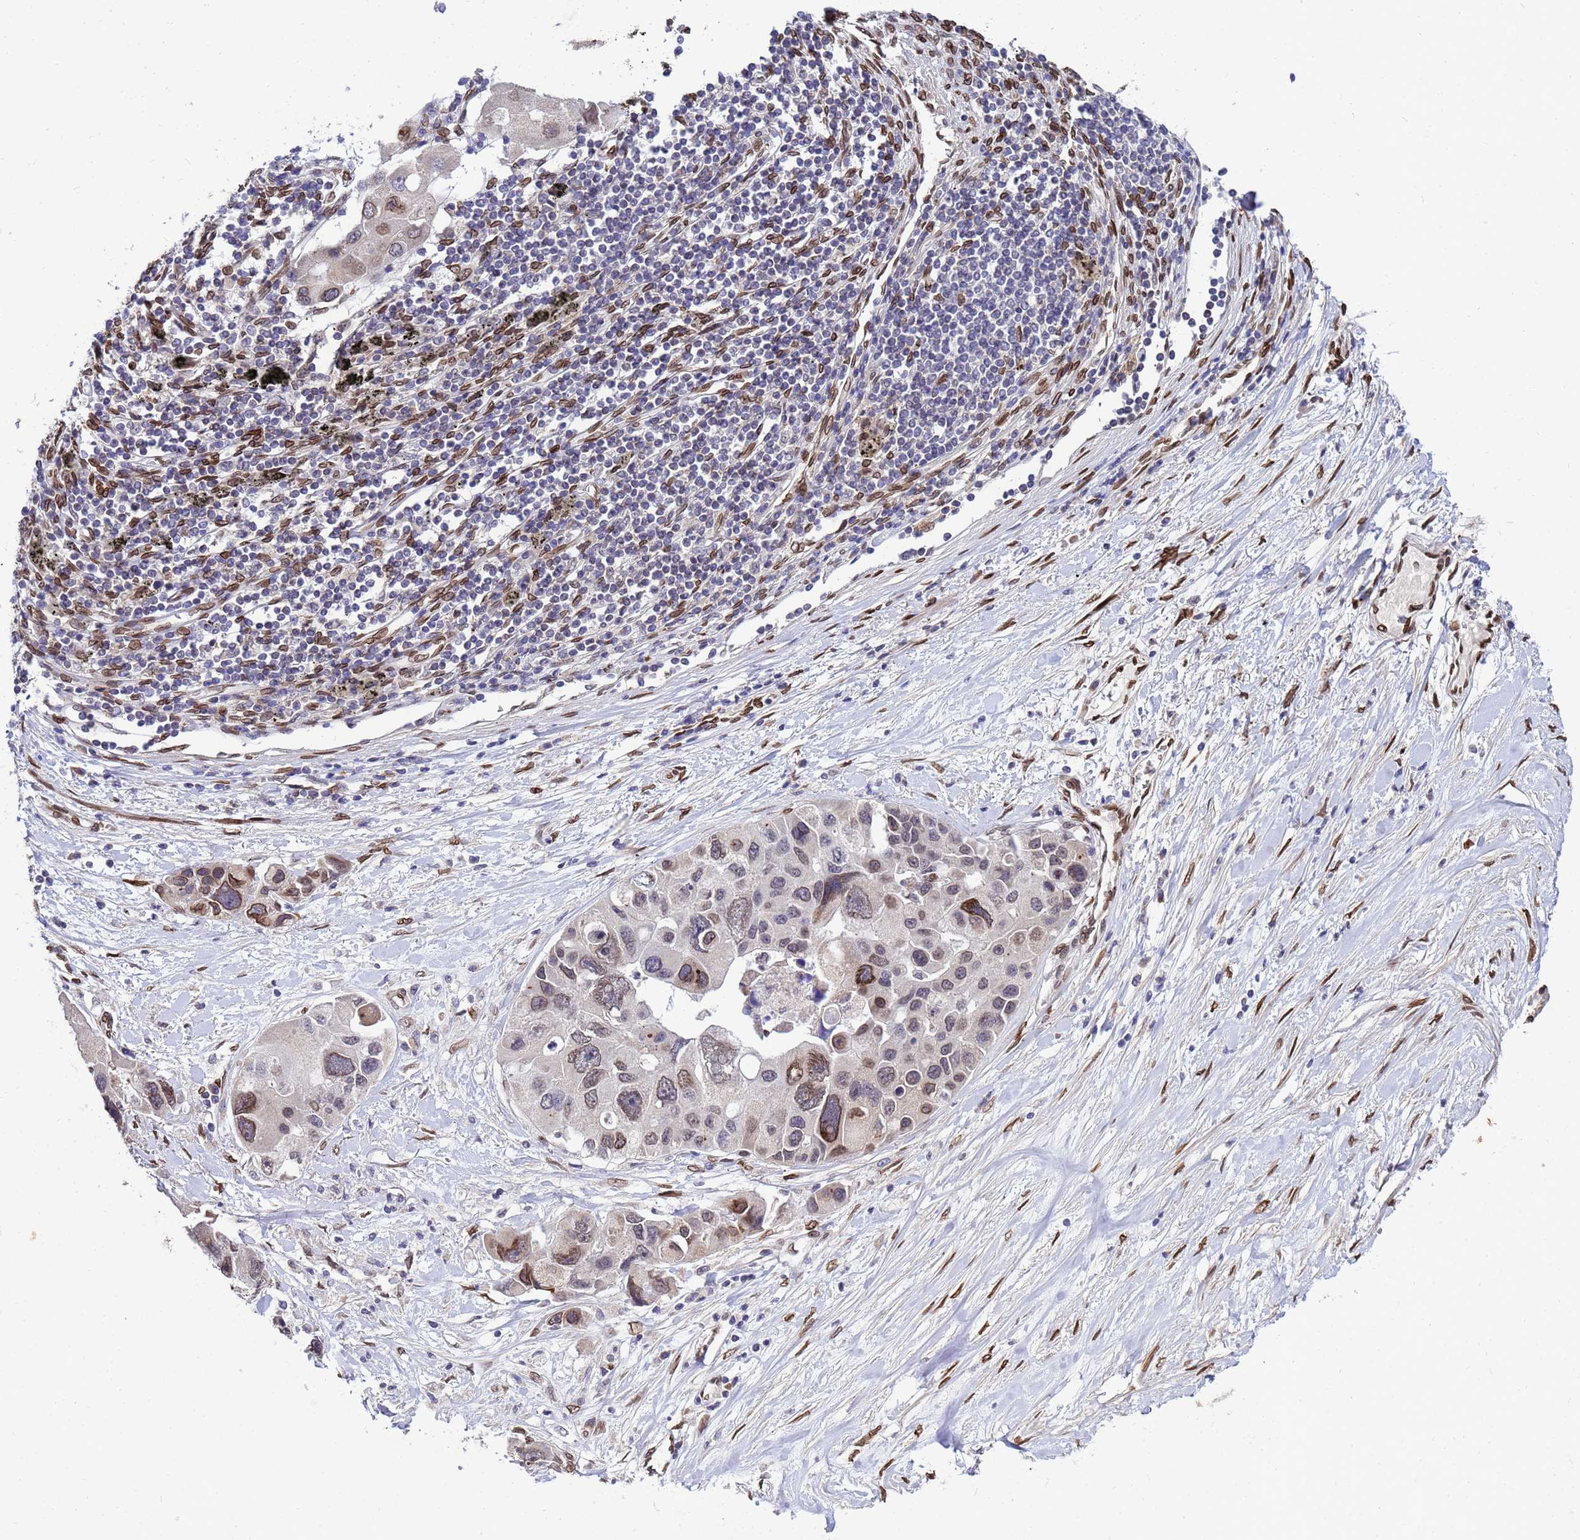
{"staining": {"intensity": "strong", "quantity": "25%-75%", "location": "cytoplasmic/membranous,nuclear"}, "tissue": "lung cancer", "cell_type": "Tumor cells", "image_type": "cancer", "snomed": [{"axis": "morphology", "description": "Adenocarcinoma, NOS"}, {"axis": "topography", "description": "Lung"}], "caption": "Immunohistochemical staining of human lung cancer reveals high levels of strong cytoplasmic/membranous and nuclear positivity in about 25%-75% of tumor cells.", "gene": "GPR135", "patient": {"sex": "female", "age": 54}}